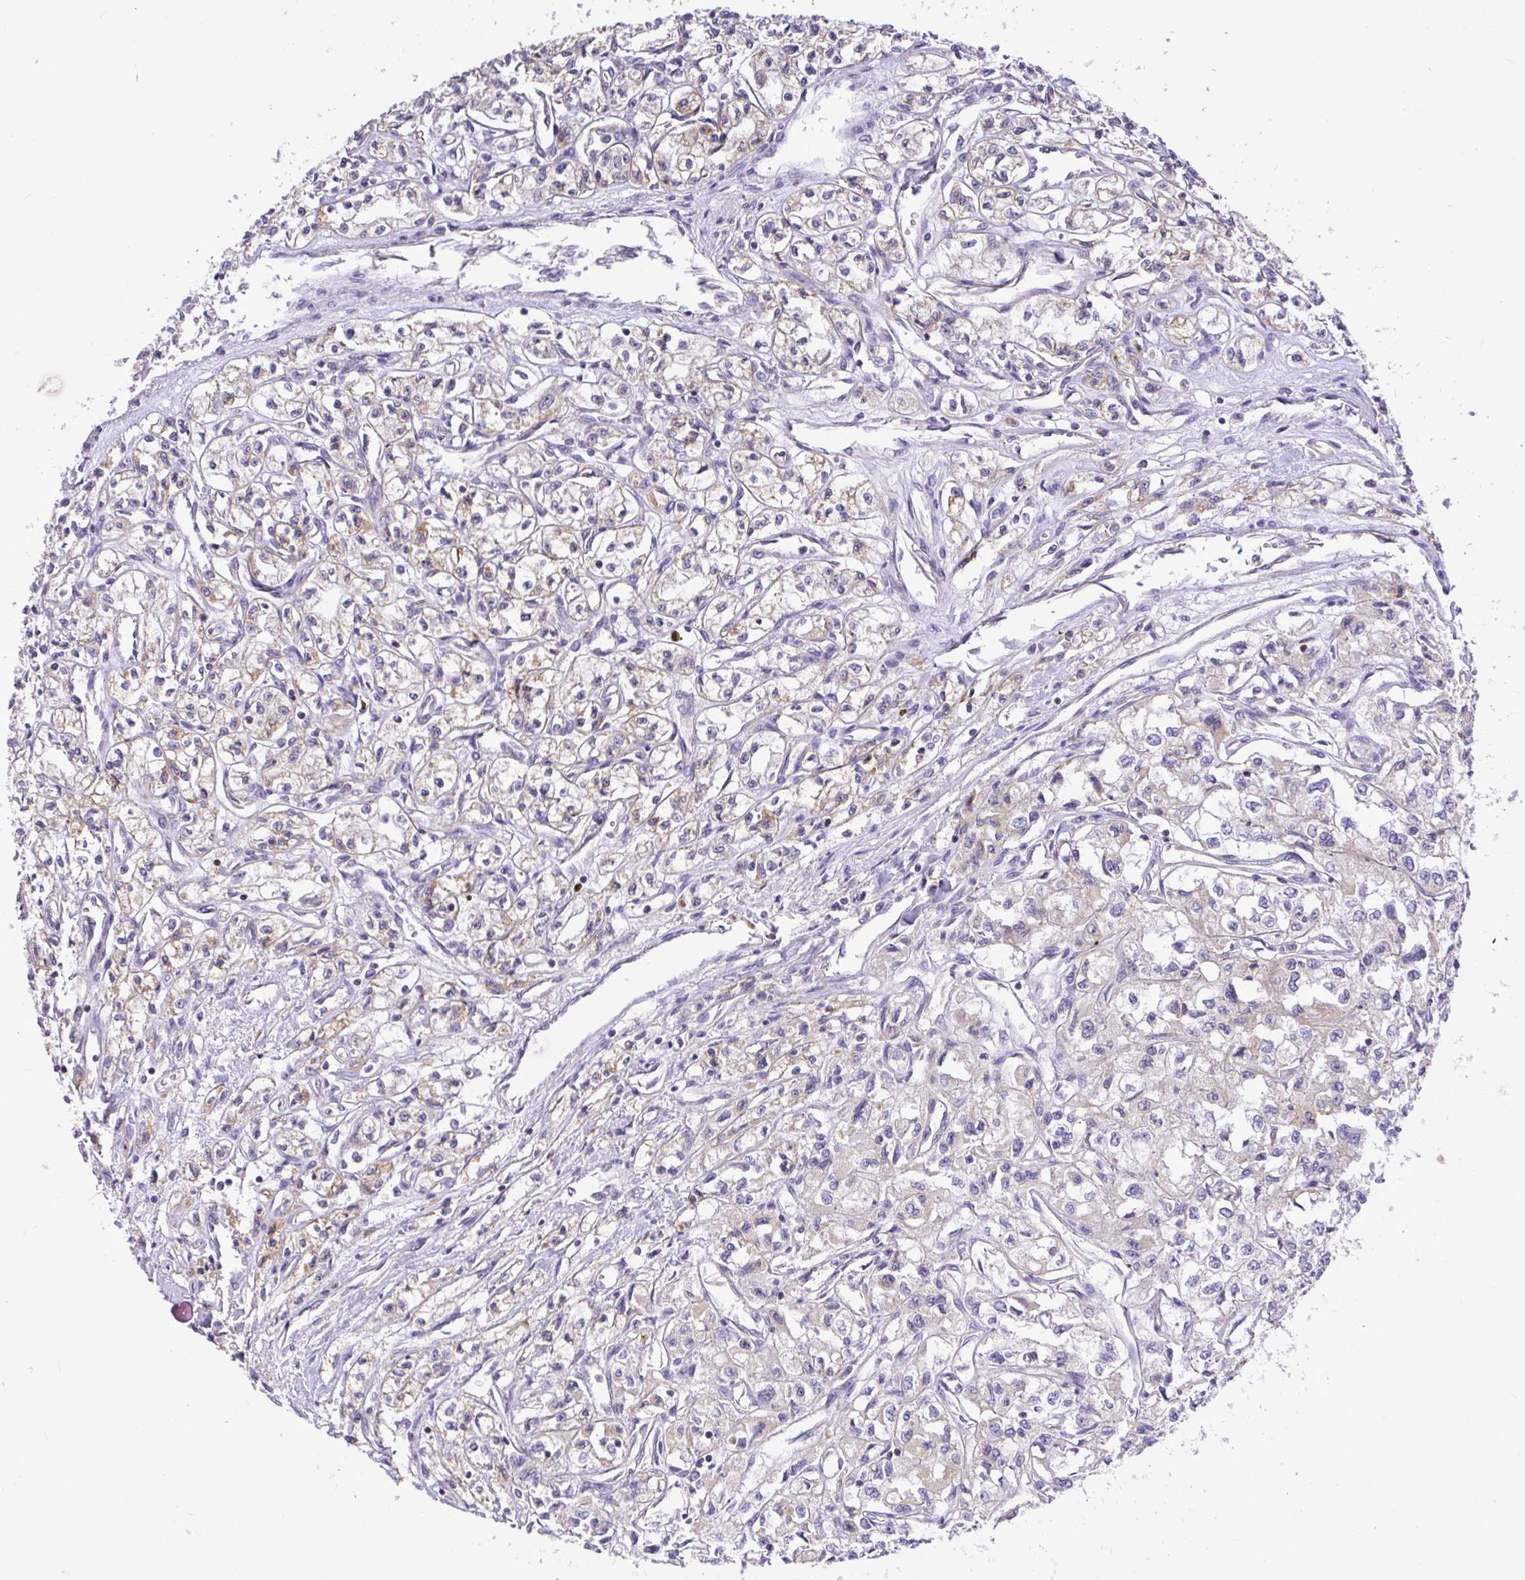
{"staining": {"intensity": "weak", "quantity": "25%-75%", "location": "cytoplasmic/membranous"}, "tissue": "renal cancer", "cell_type": "Tumor cells", "image_type": "cancer", "snomed": [{"axis": "morphology", "description": "Adenocarcinoma, NOS"}, {"axis": "topography", "description": "Kidney"}], "caption": "DAB (3,3'-diaminobenzidine) immunohistochemical staining of renal cancer shows weak cytoplasmic/membranous protein staining in about 25%-75% of tumor cells. Immunohistochemistry stains the protein of interest in brown and the nuclei are stained blue.", "gene": "MPC2", "patient": {"sex": "male", "age": 56}}